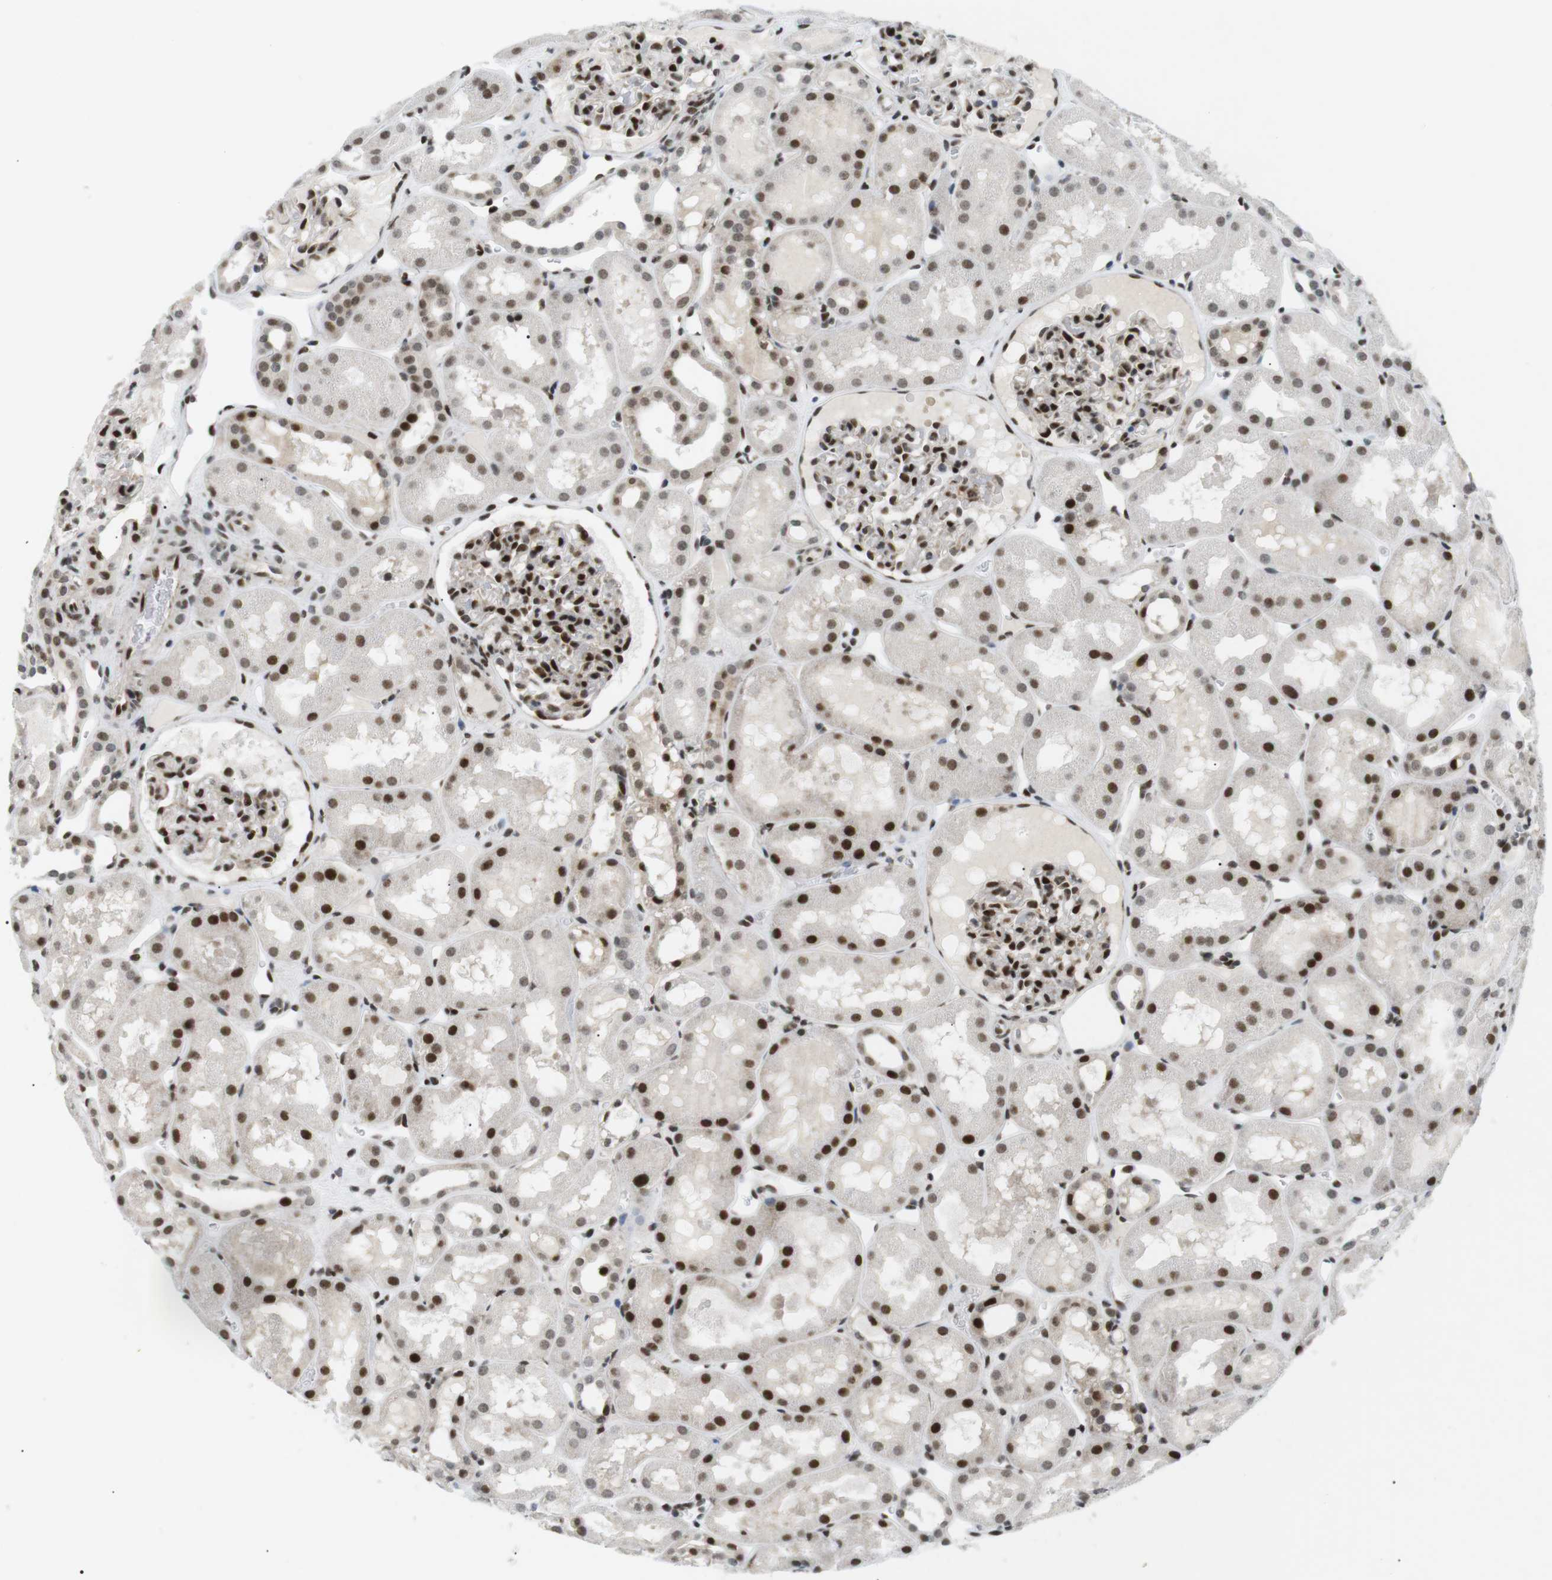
{"staining": {"intensity": "strong", "quantity": ">75%", "location": "nuclear"}, "tissue": "kidney", "cell_type": "Cells in glomeruli", "image_type": "normal", "snomed": [{"axis": "morphology", "description": "Normal tissue, NOS"}, {"axis": "topography", "description": "Kidney"}, {"axis": "topography", "description": "Urinary bladder"}], "caption": "IHC micrograph of unremarkable kidney: human kidney stained using immunohistochemistry demonstrates high levels of strong protein expression localized specifically in the nuclear of cells in glomeruli, appearing as a nuclear brown color.", "gene": "CDC27", "patient": {"sex": "male", "age": 16}}